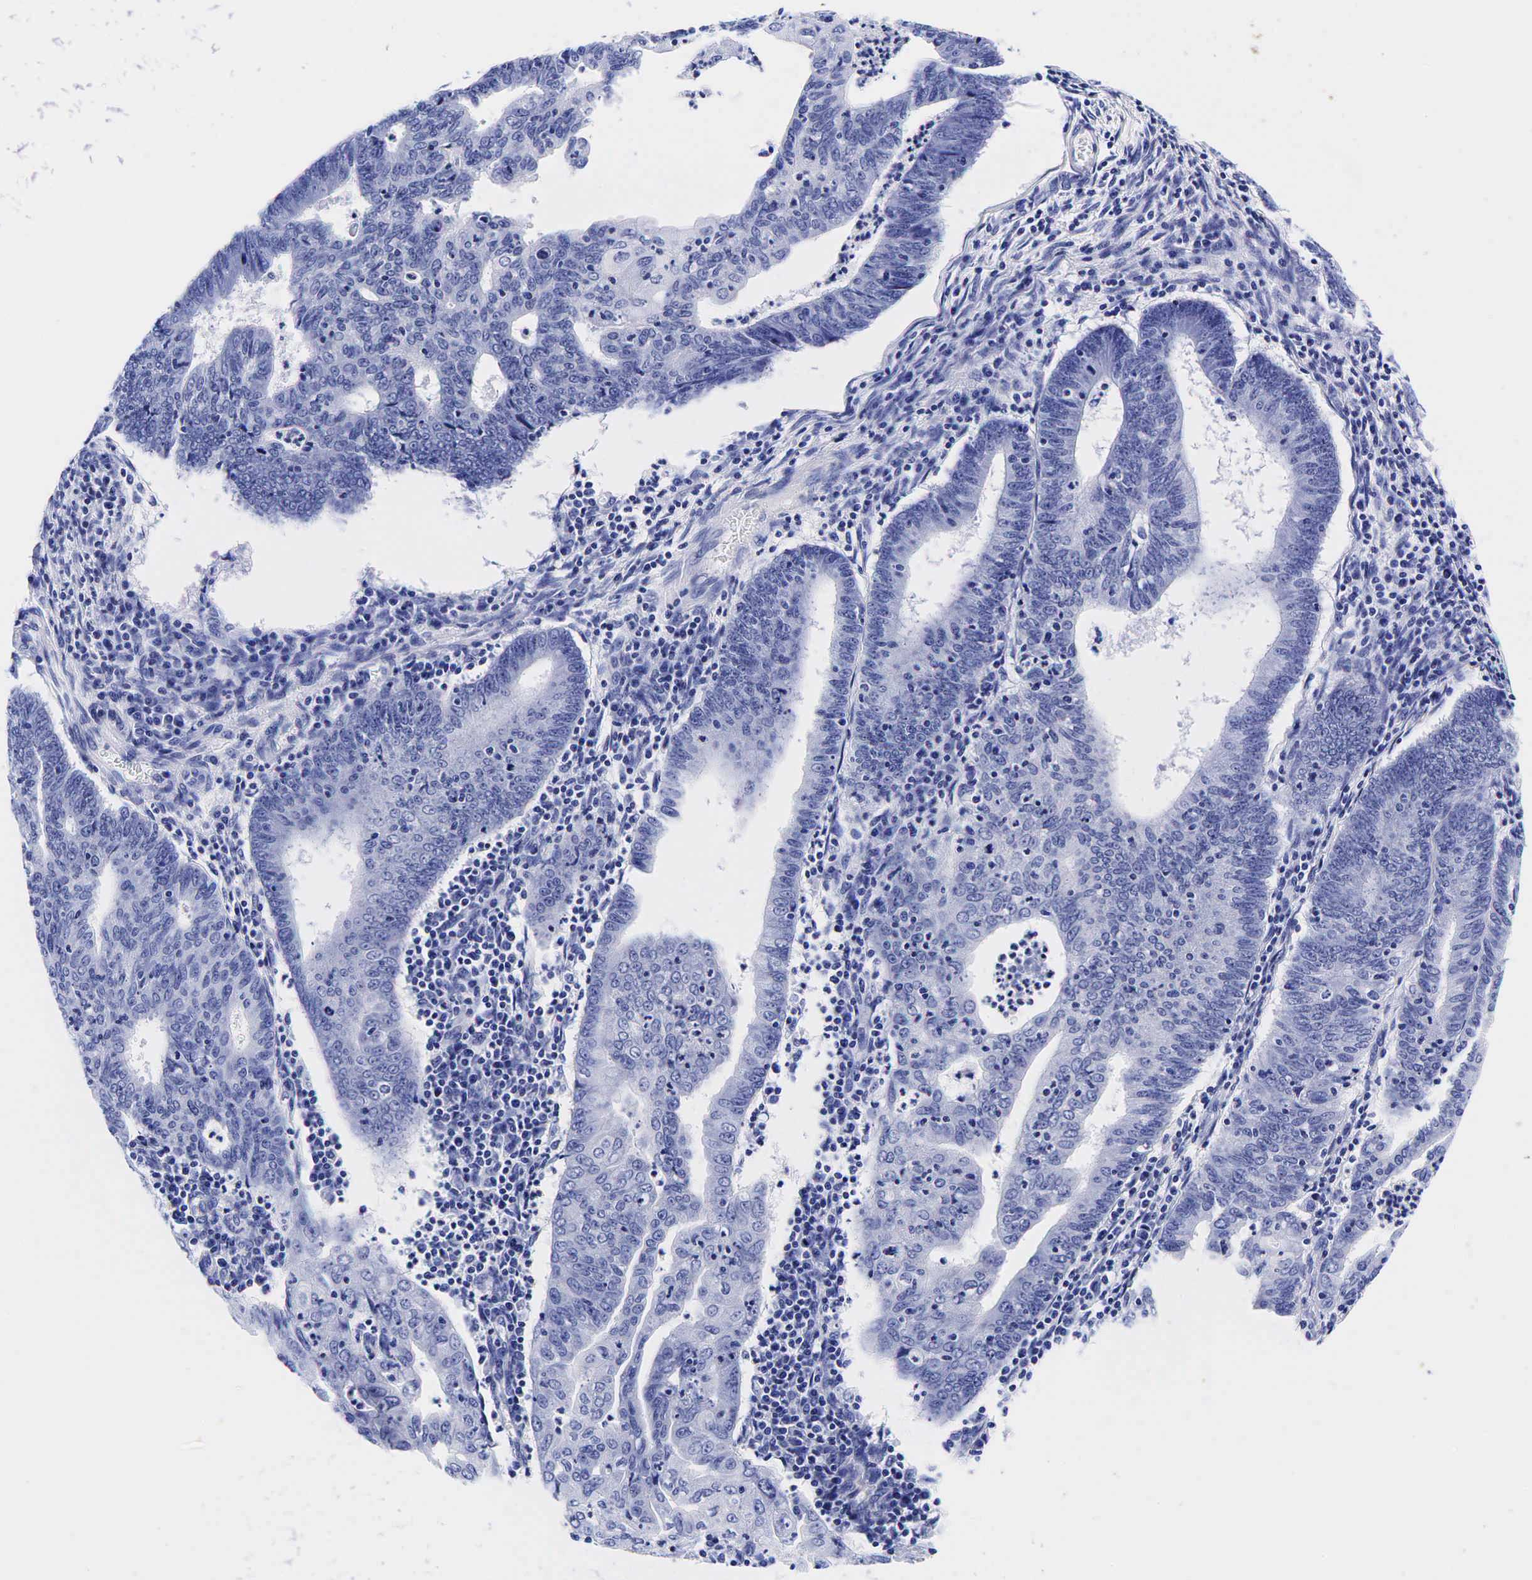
{"staining": {"intensity": "negative", "quantity": "none", "location": "none"}, "tissue": "endometrial cancer", "cell_type": "Tumor cells", "image_type": "cancer", "snomed": [{"axis": "morphology", "description": "Adenocarcinoma, NOS"}, {"axis": "topography", "description": "Endometrium"}], "caption": "Tumor cells are negative for protein expression in human endometrial cancer (adenocarcinoma). Nuclei are stained in blue.", "gene": "GCG", "patient": {"sex": "female", "age": 60}}